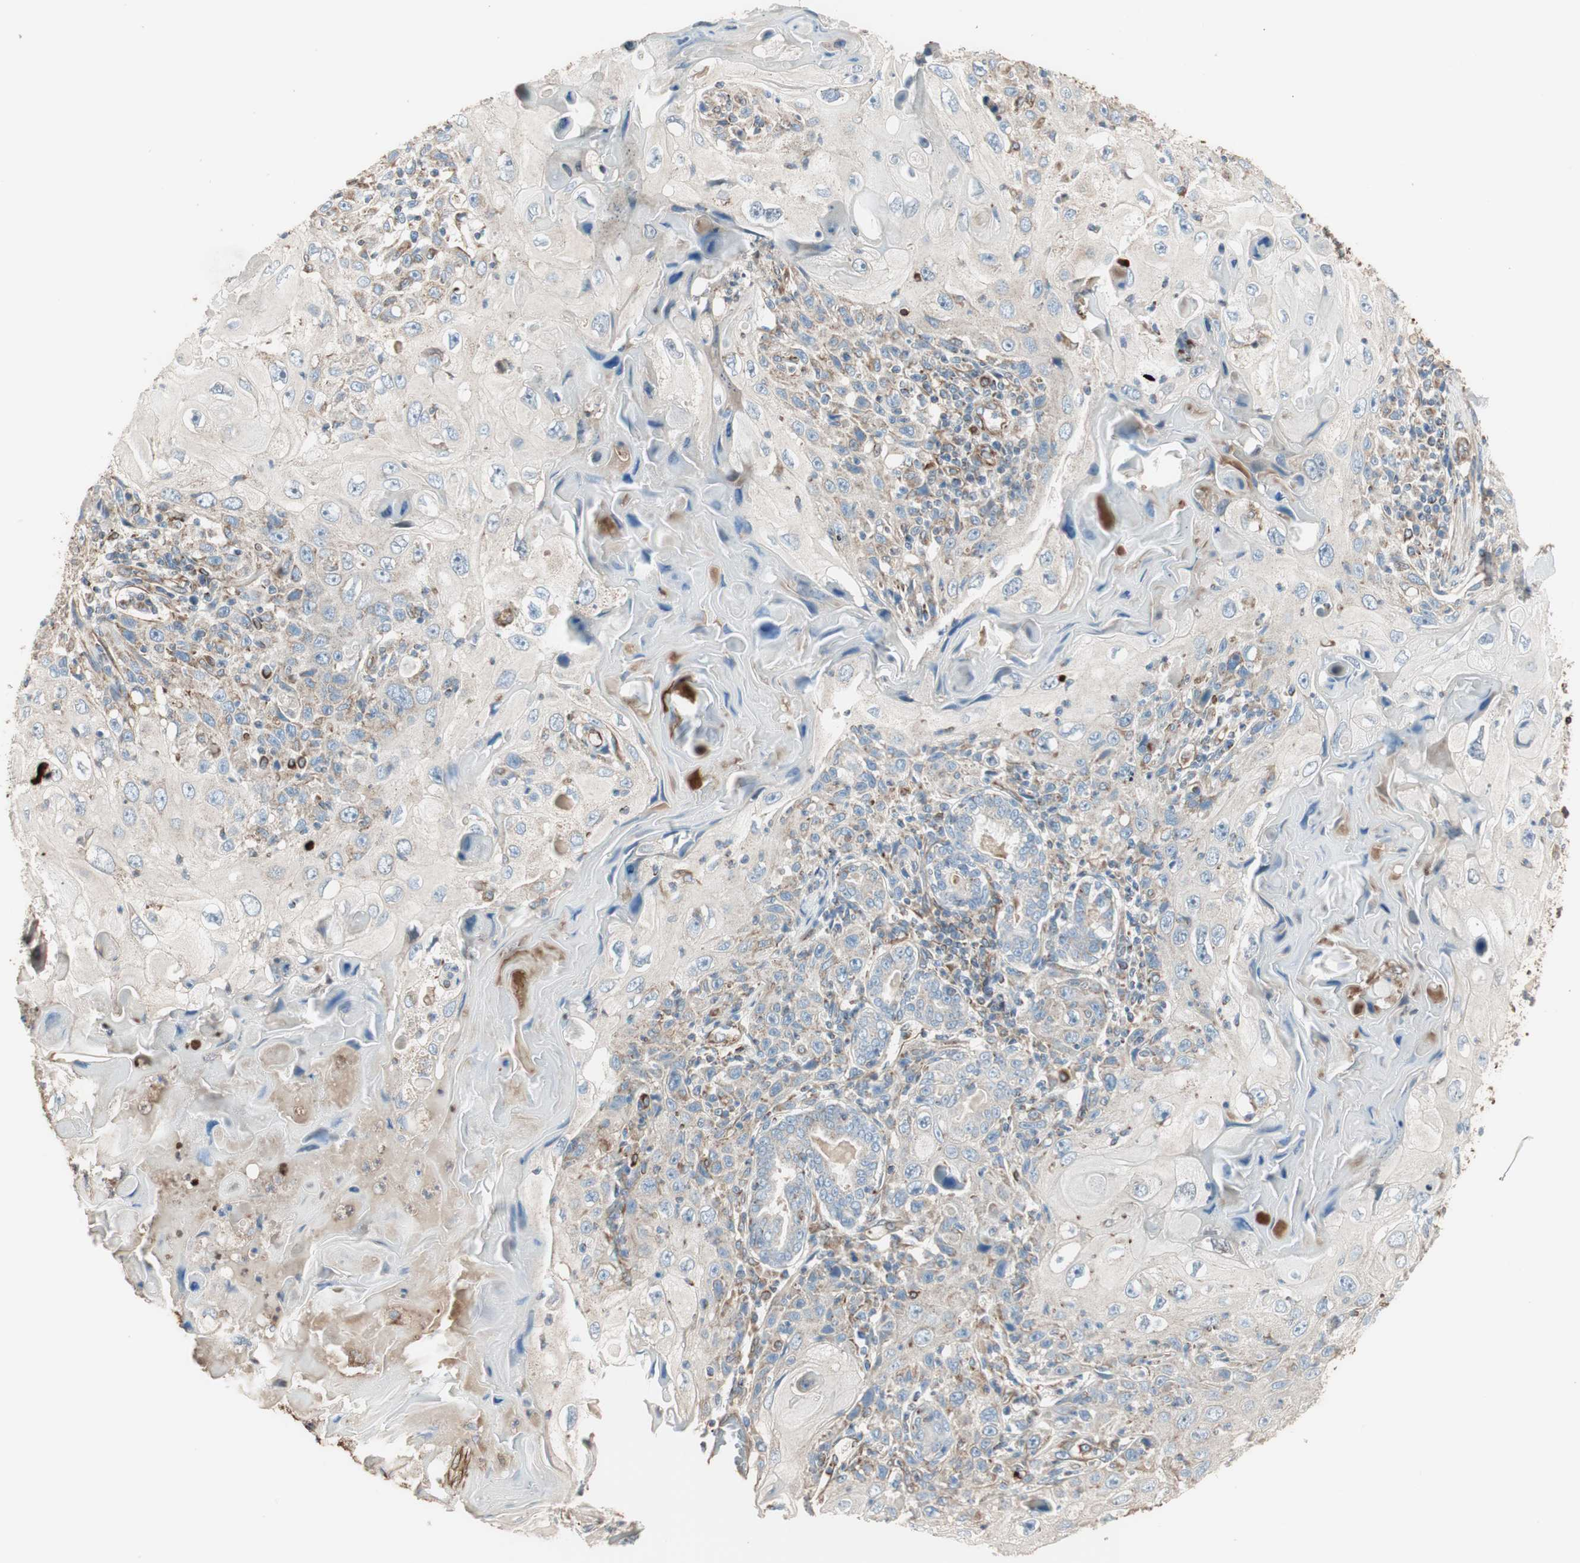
{"staining": {"intensity": "weak", "quantity": "<25%", "location": "cytoplasmic/membranous"}, "tissue": "skin cancer", "cell_type": "Tumor cells", "image_type": "cancer", "snomed": [{"axis": "morphology", "description": "Squamous cell carcinoma, NOS"}, {"axis": "topography", "description": "Skin"}], "caption": "This is an immunohistochemistry (IHC) photomicrograph of skin cancer. There is no expression in tumor cells.", "gene": "SRCIN1", "patient": {"sex": "female", "age": 88}}